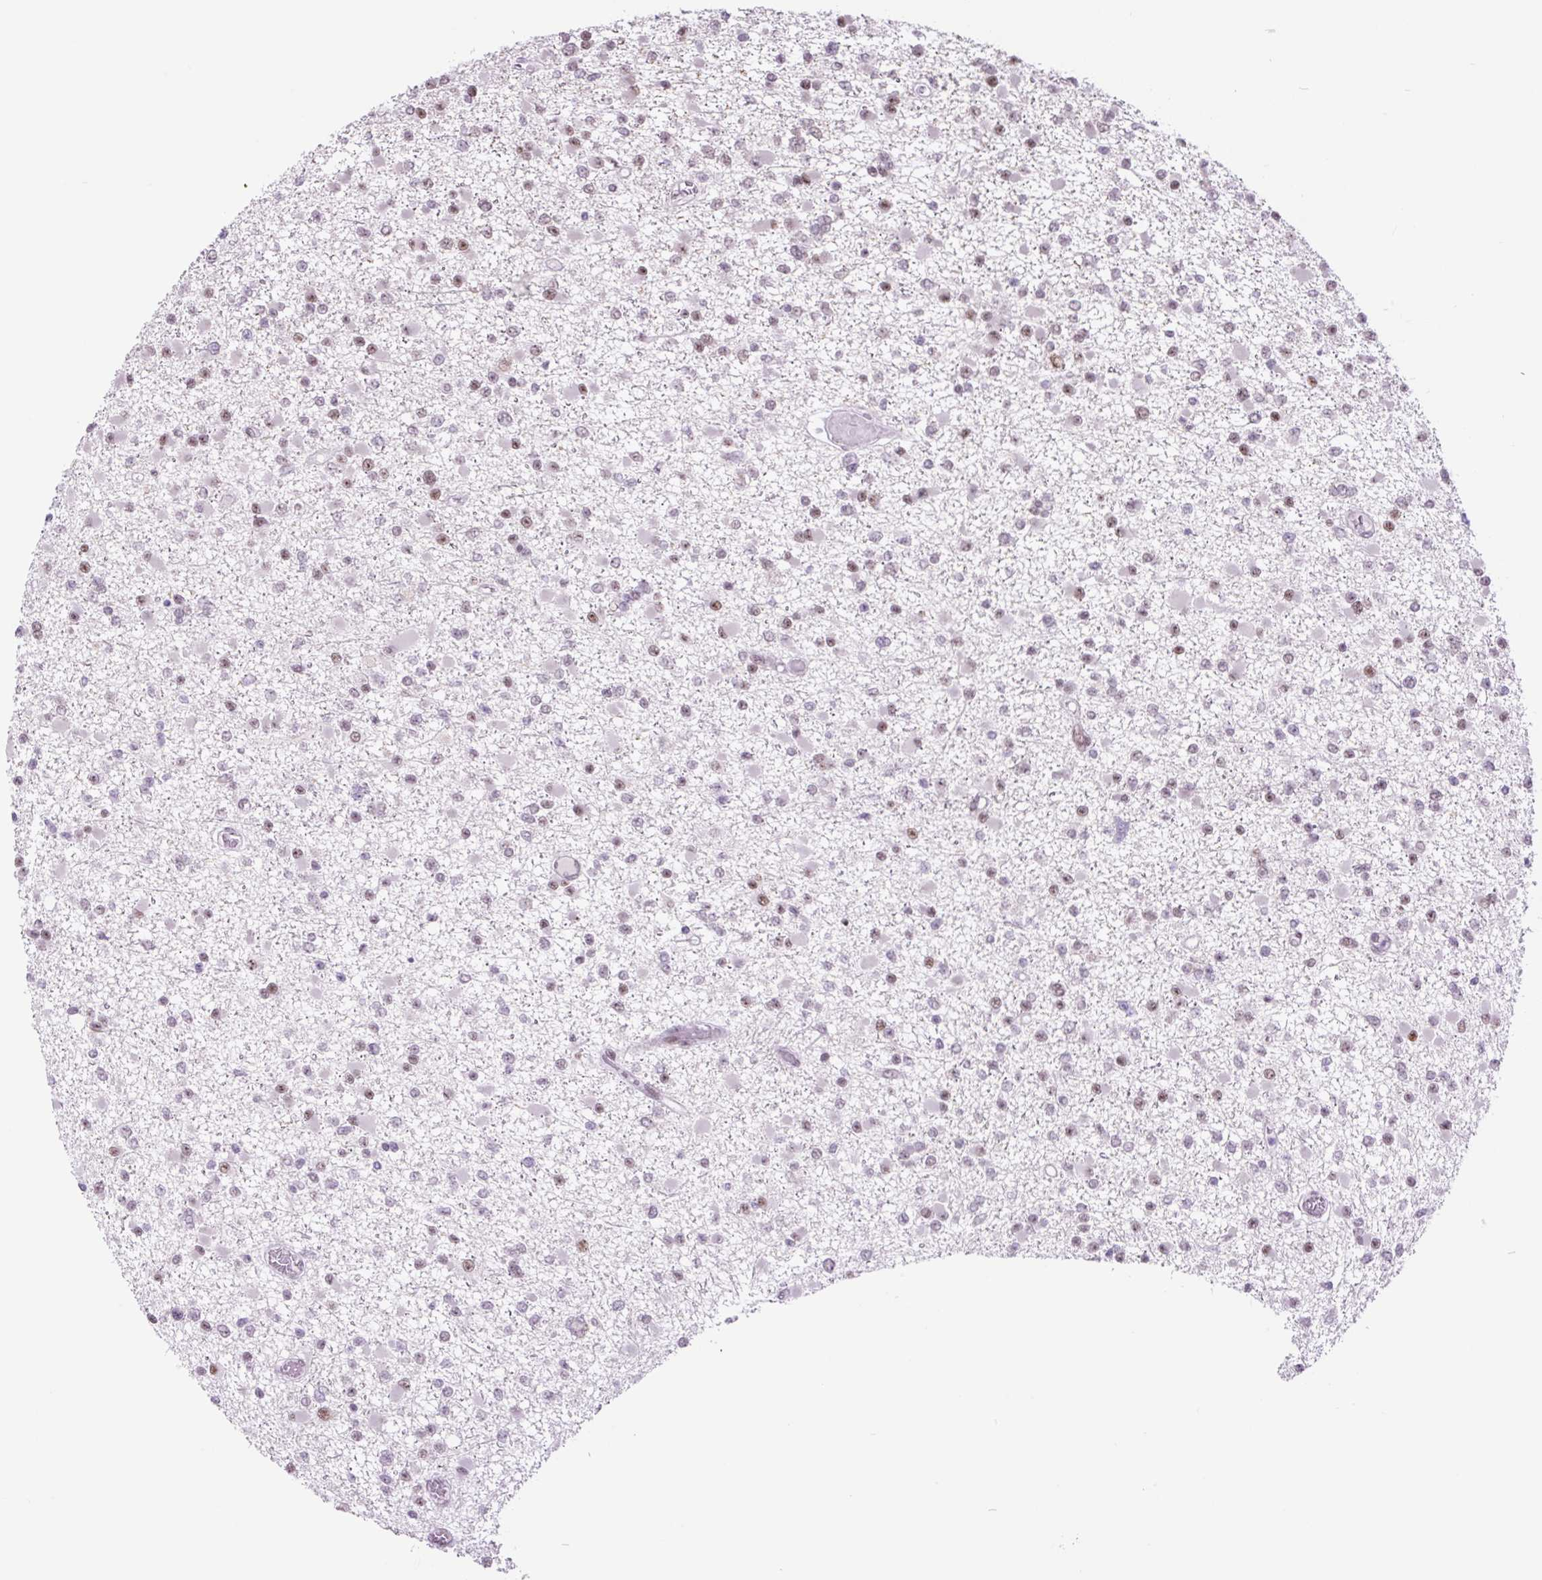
{"staining": {"intensity": "weak", "quantity": "25%-75%", "location": "nuclear"}, "tissue": "glioma", "cell_type": "Tumor cells", "image_type": "cancer", "snomed": [{"axis": "morphology", "description": "Glioma, malignant, Low grade"}, {"axis": "topography", "description": "Brain"}], "caption": "A low amount of weak nuclear staining is appreciated in about 25%-75% of tumor cells in malignant glioma (low-grade) tissue.", "gene": "TAF1A", "patient": {"sex": "female", "age": 22}}